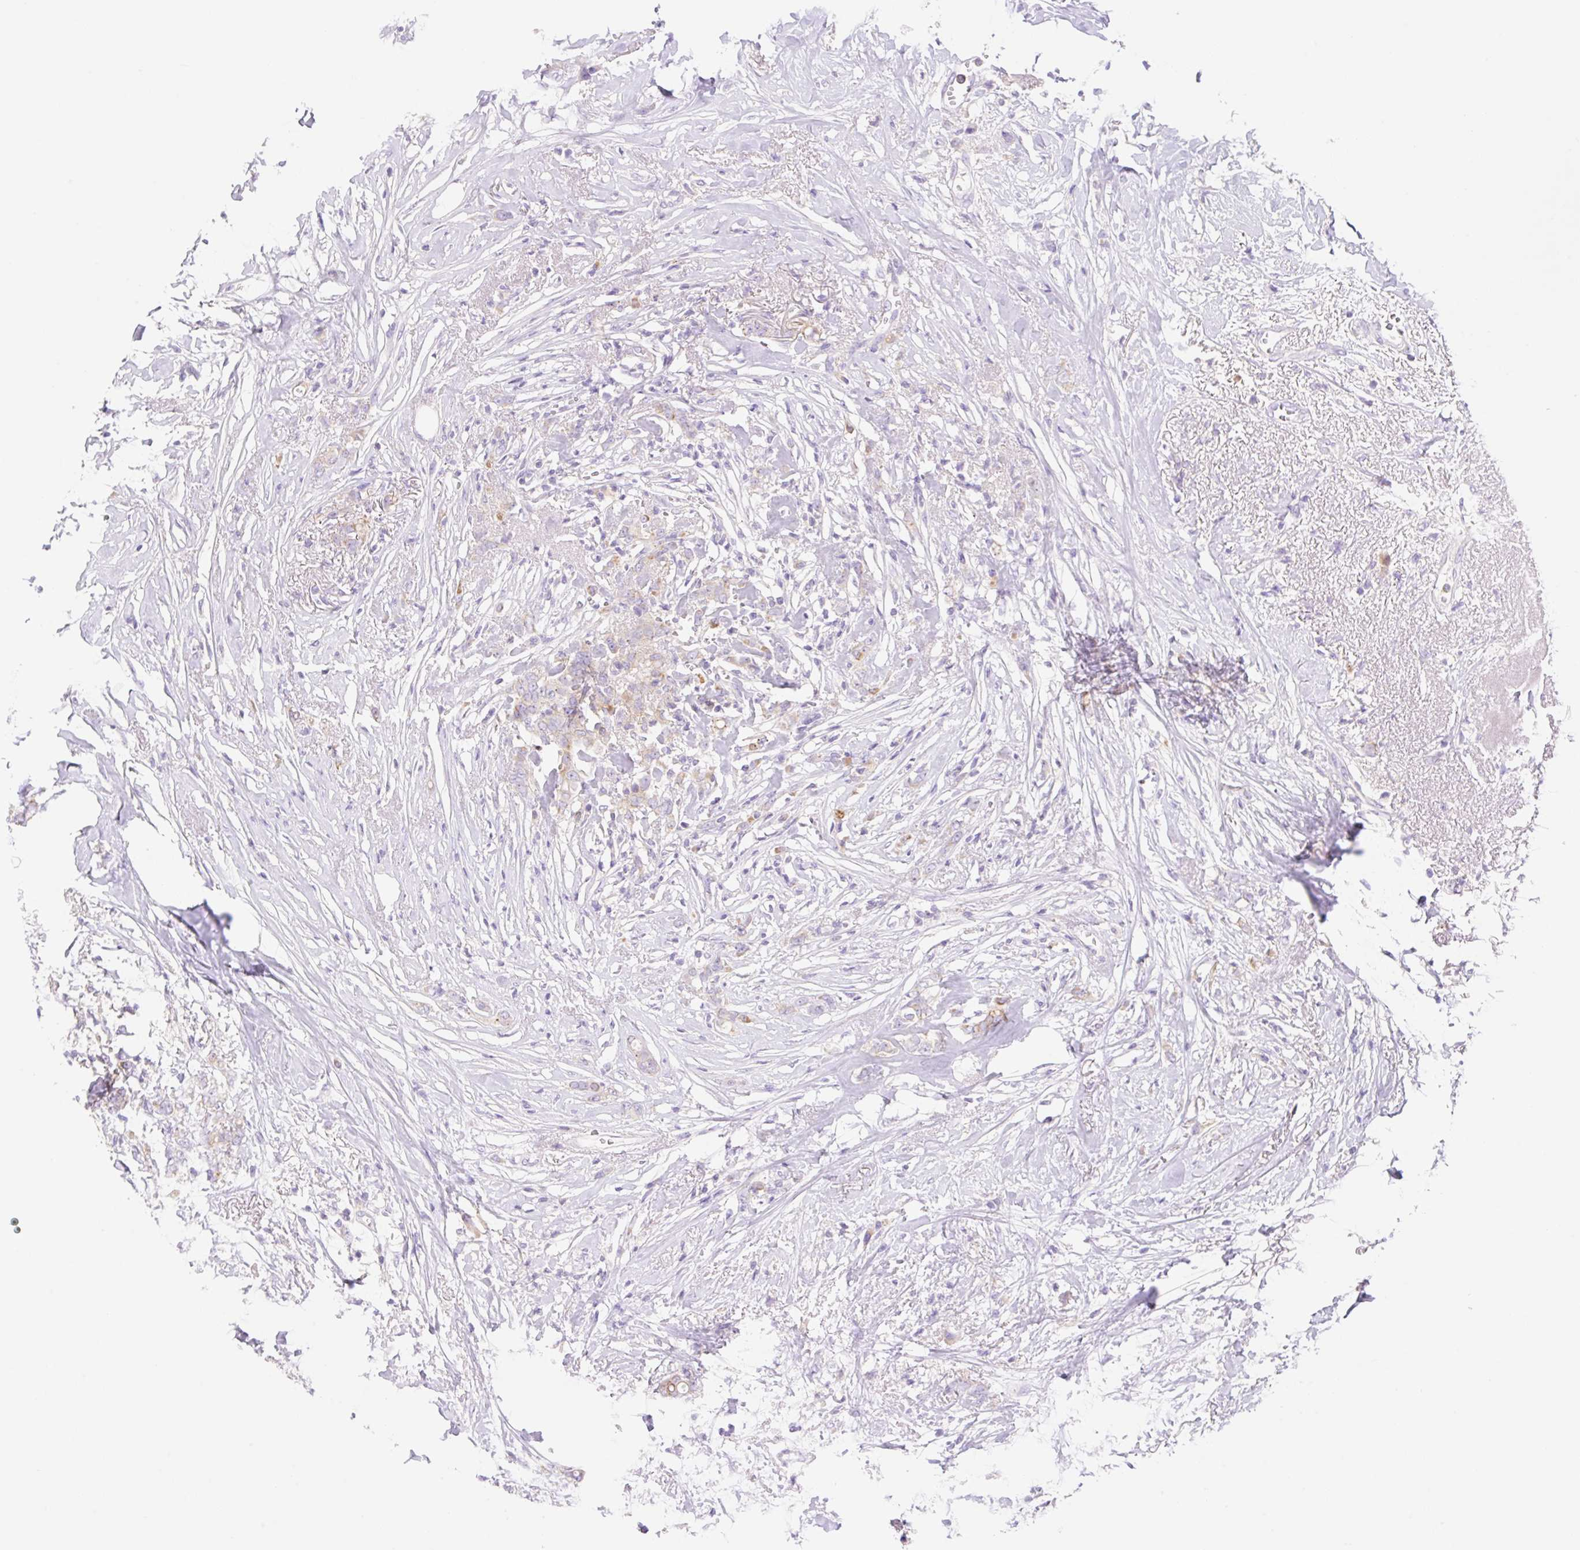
{"staining": {"intensity": "negative", "quantity": "none", "location": "none"}, "tissue": "breast cancer", "cell_type": "Tumor cells", "image_type": "cancer", "snomed": [{"axis": "morphology", "description": "Lobular carcinoma"}, {"axis": "topography", "description": "Breast"}], "caption": "High power microscopy micrograph of an IHC histopathology image of breast lobular carcinoma, revealing no significant expression in tumor cells.", "gene": "DENND5A", "patient": {"sex": "female", "age": 91}}